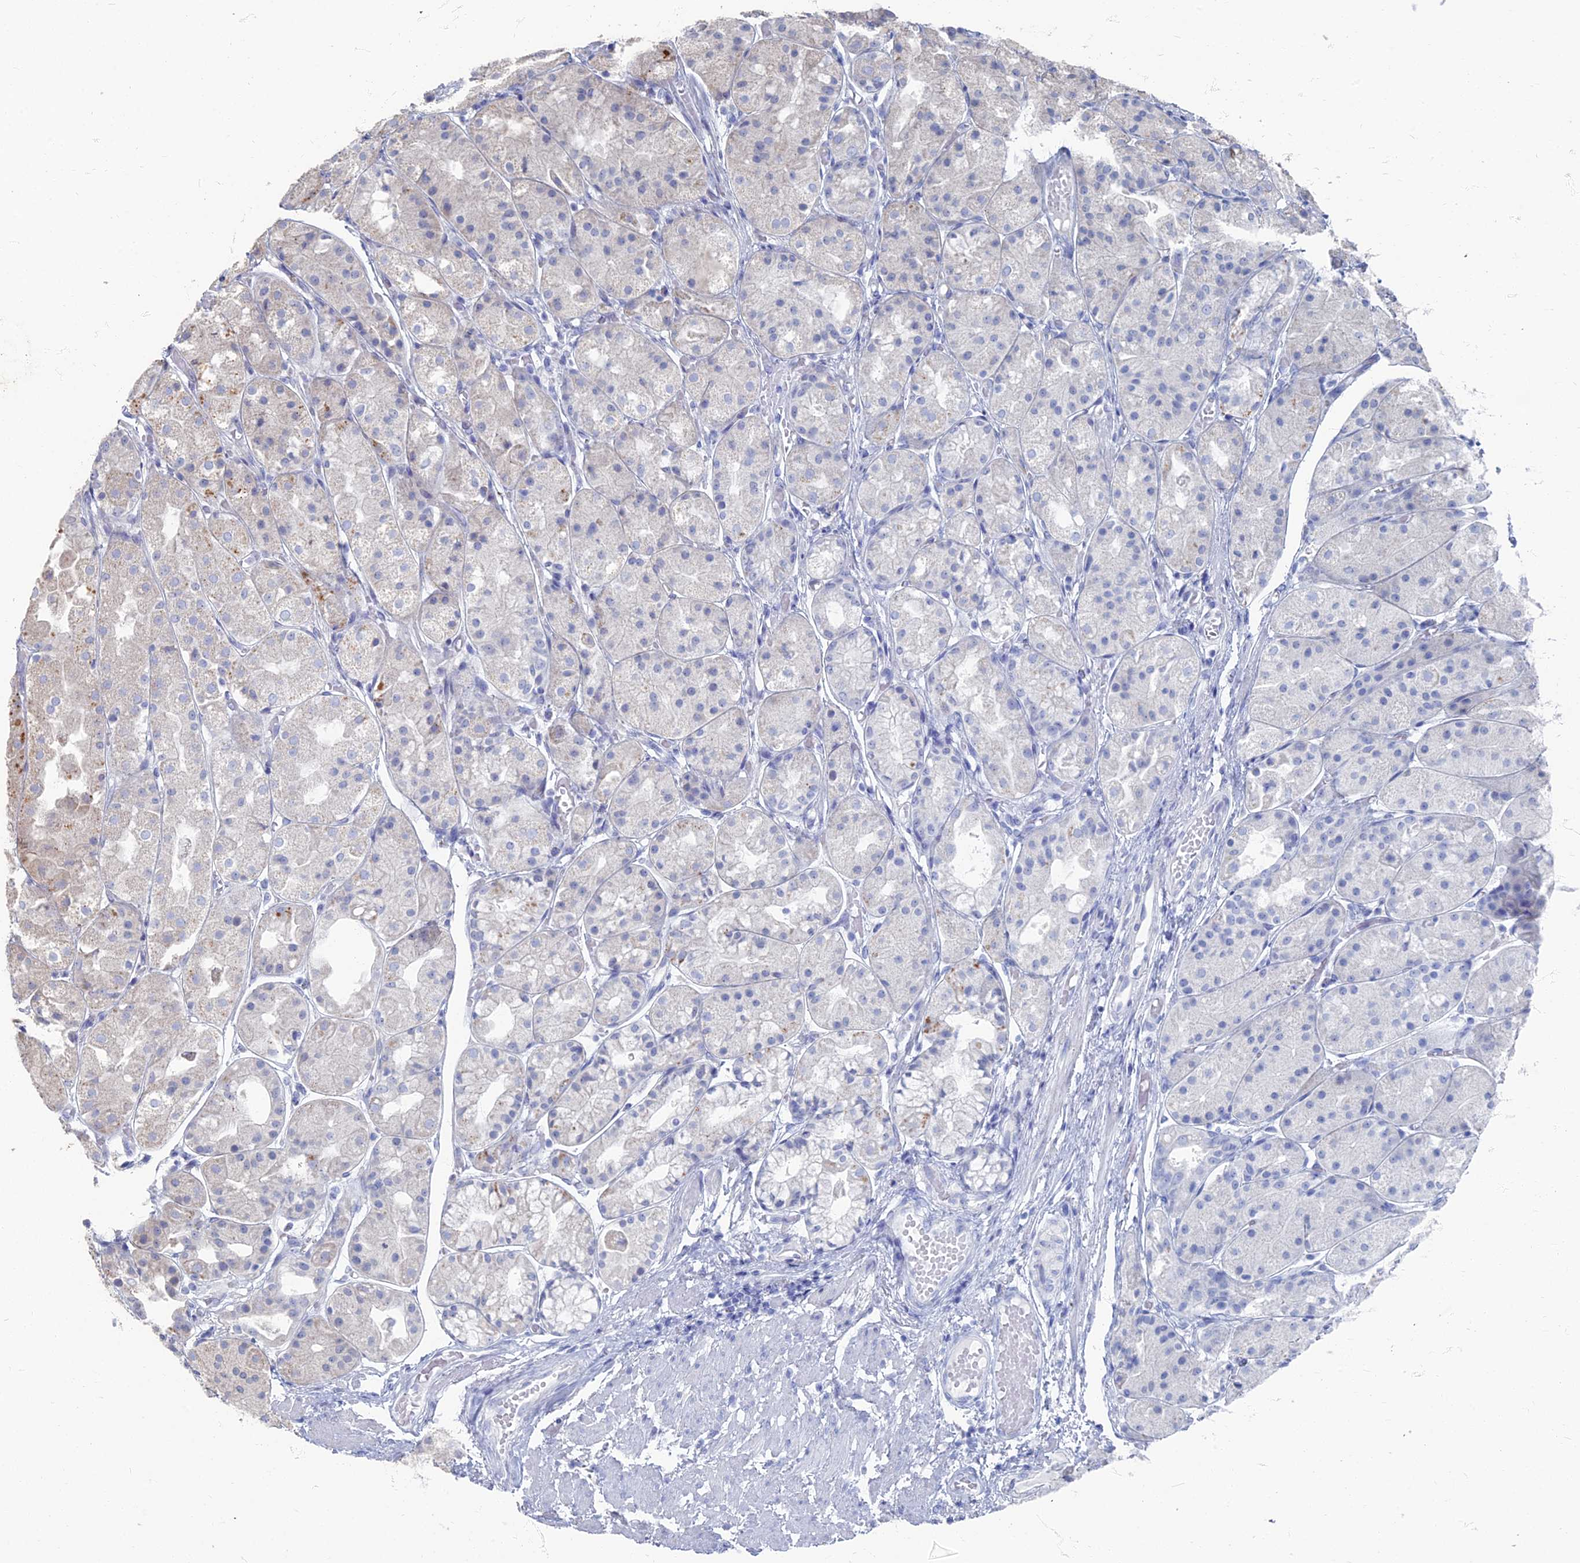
{"staining": {"intensity": "weak", "quantity": "<25%", "location": "cytoplasmic/membranous"}, "tissue": "stomach", "cell_type": "Glandular cells", "image_type": "normal", "snomed": [{"axis": "morphology", "description": "Normal tissue, NOS"}, {"axis": "topography", "description": "Stomach, upper"}], "caption": "DAB immunohistochemical staining of benign human stomach exhibits no significant positivity in glandular cells.", "gene": "TMEM128", "patient": {"sex": "male", "age": 72}}